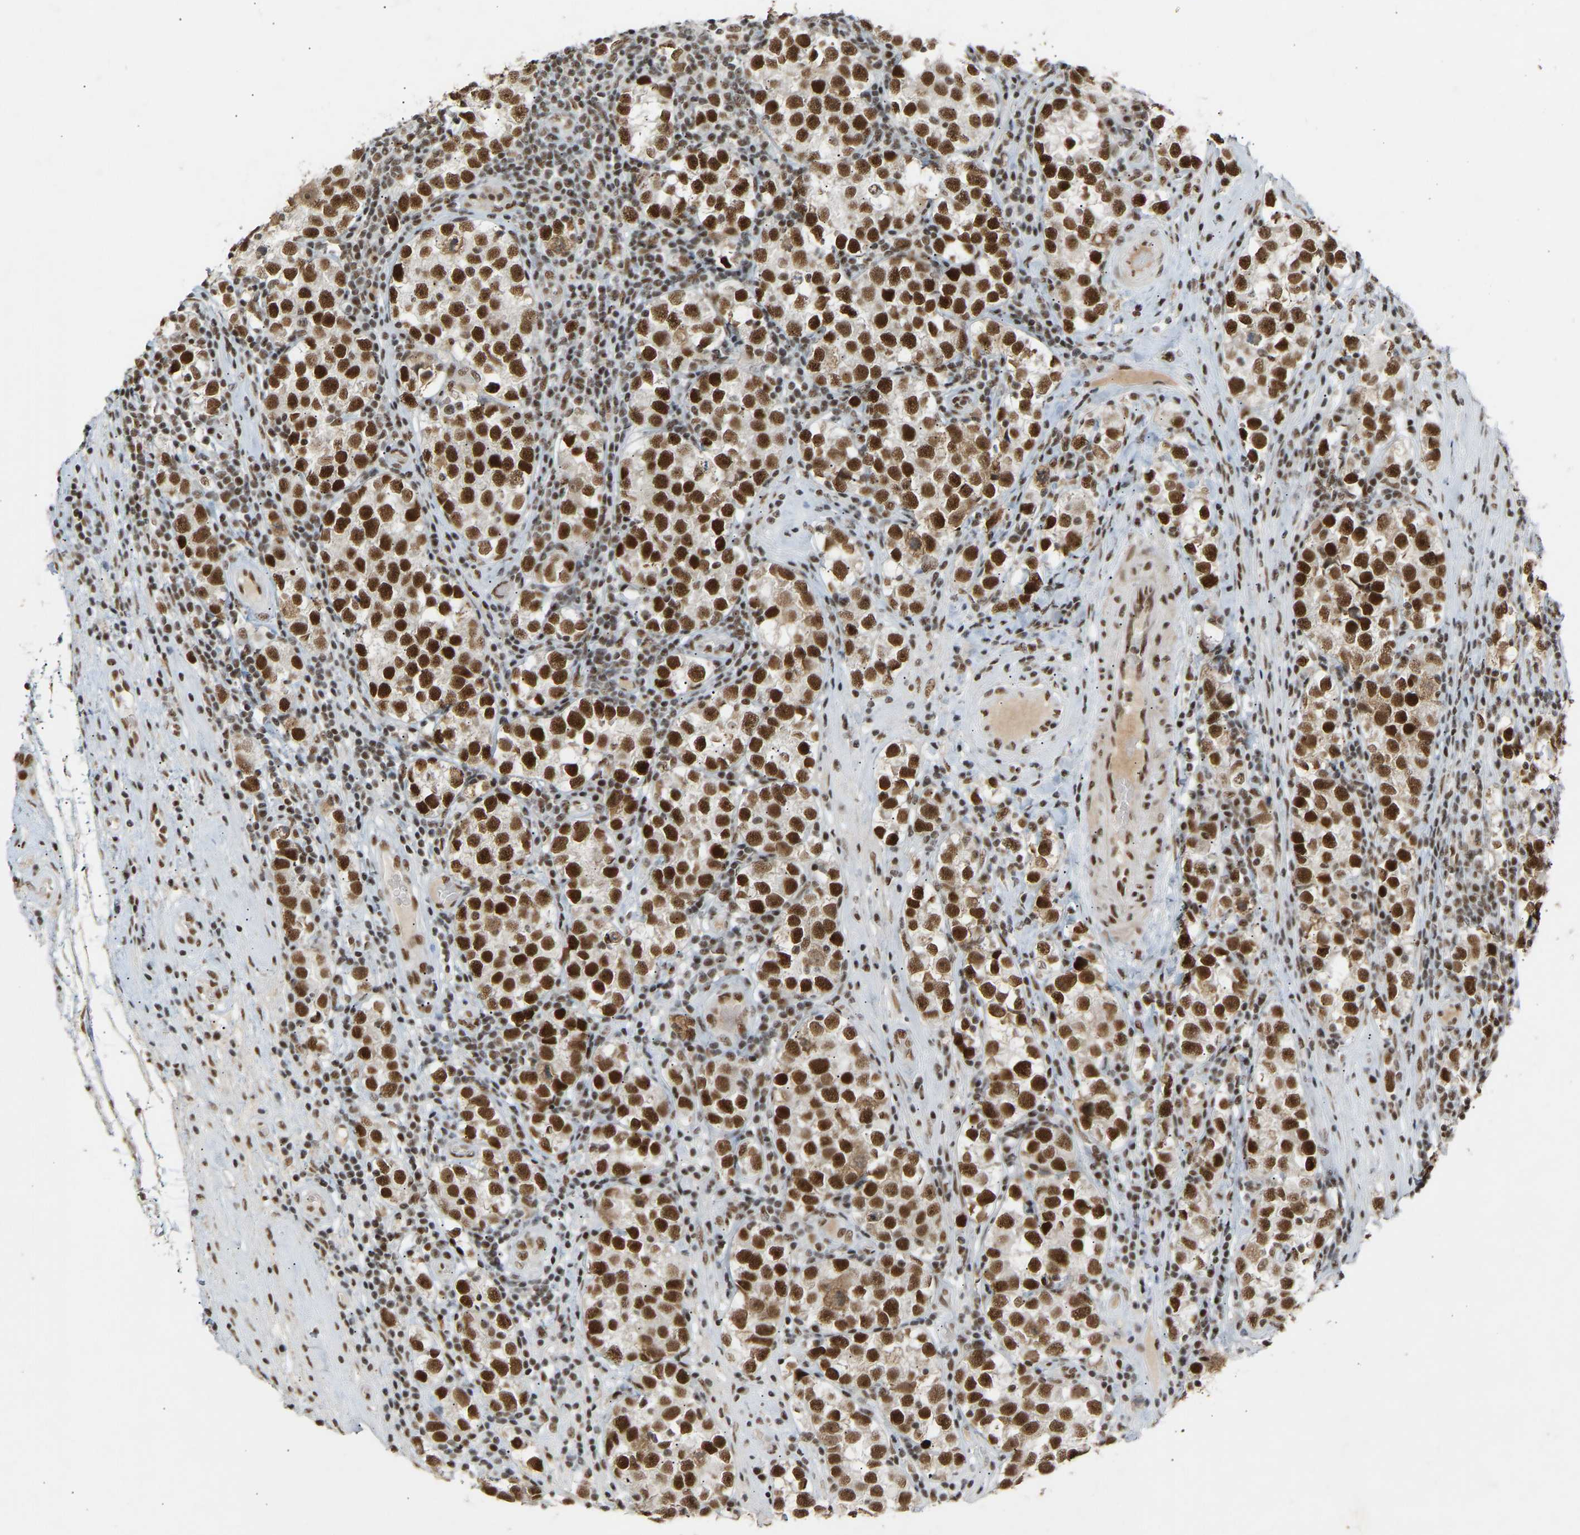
{"staining": {"intensity": "strong", "quantity": ">75%", "location": "nuclear"}, "tissue": "testis cancer", "cell_type": "Tumor cells", "image_type": "cancer", "snomed": [{"axis": "morphology", "description": "Normal tissue, NOS"}, {"axis": "morphology", "description": "Seminoma, NOS"}, {"axis": "topography", "description": "Testis"}], "caption": "Protein expression analysis of testis seminoma reveals strong nuclear positivity in approximately >75% of tumor cells.", "gene": "NELFB", "patient": {"sex": "male", "age": 43}}